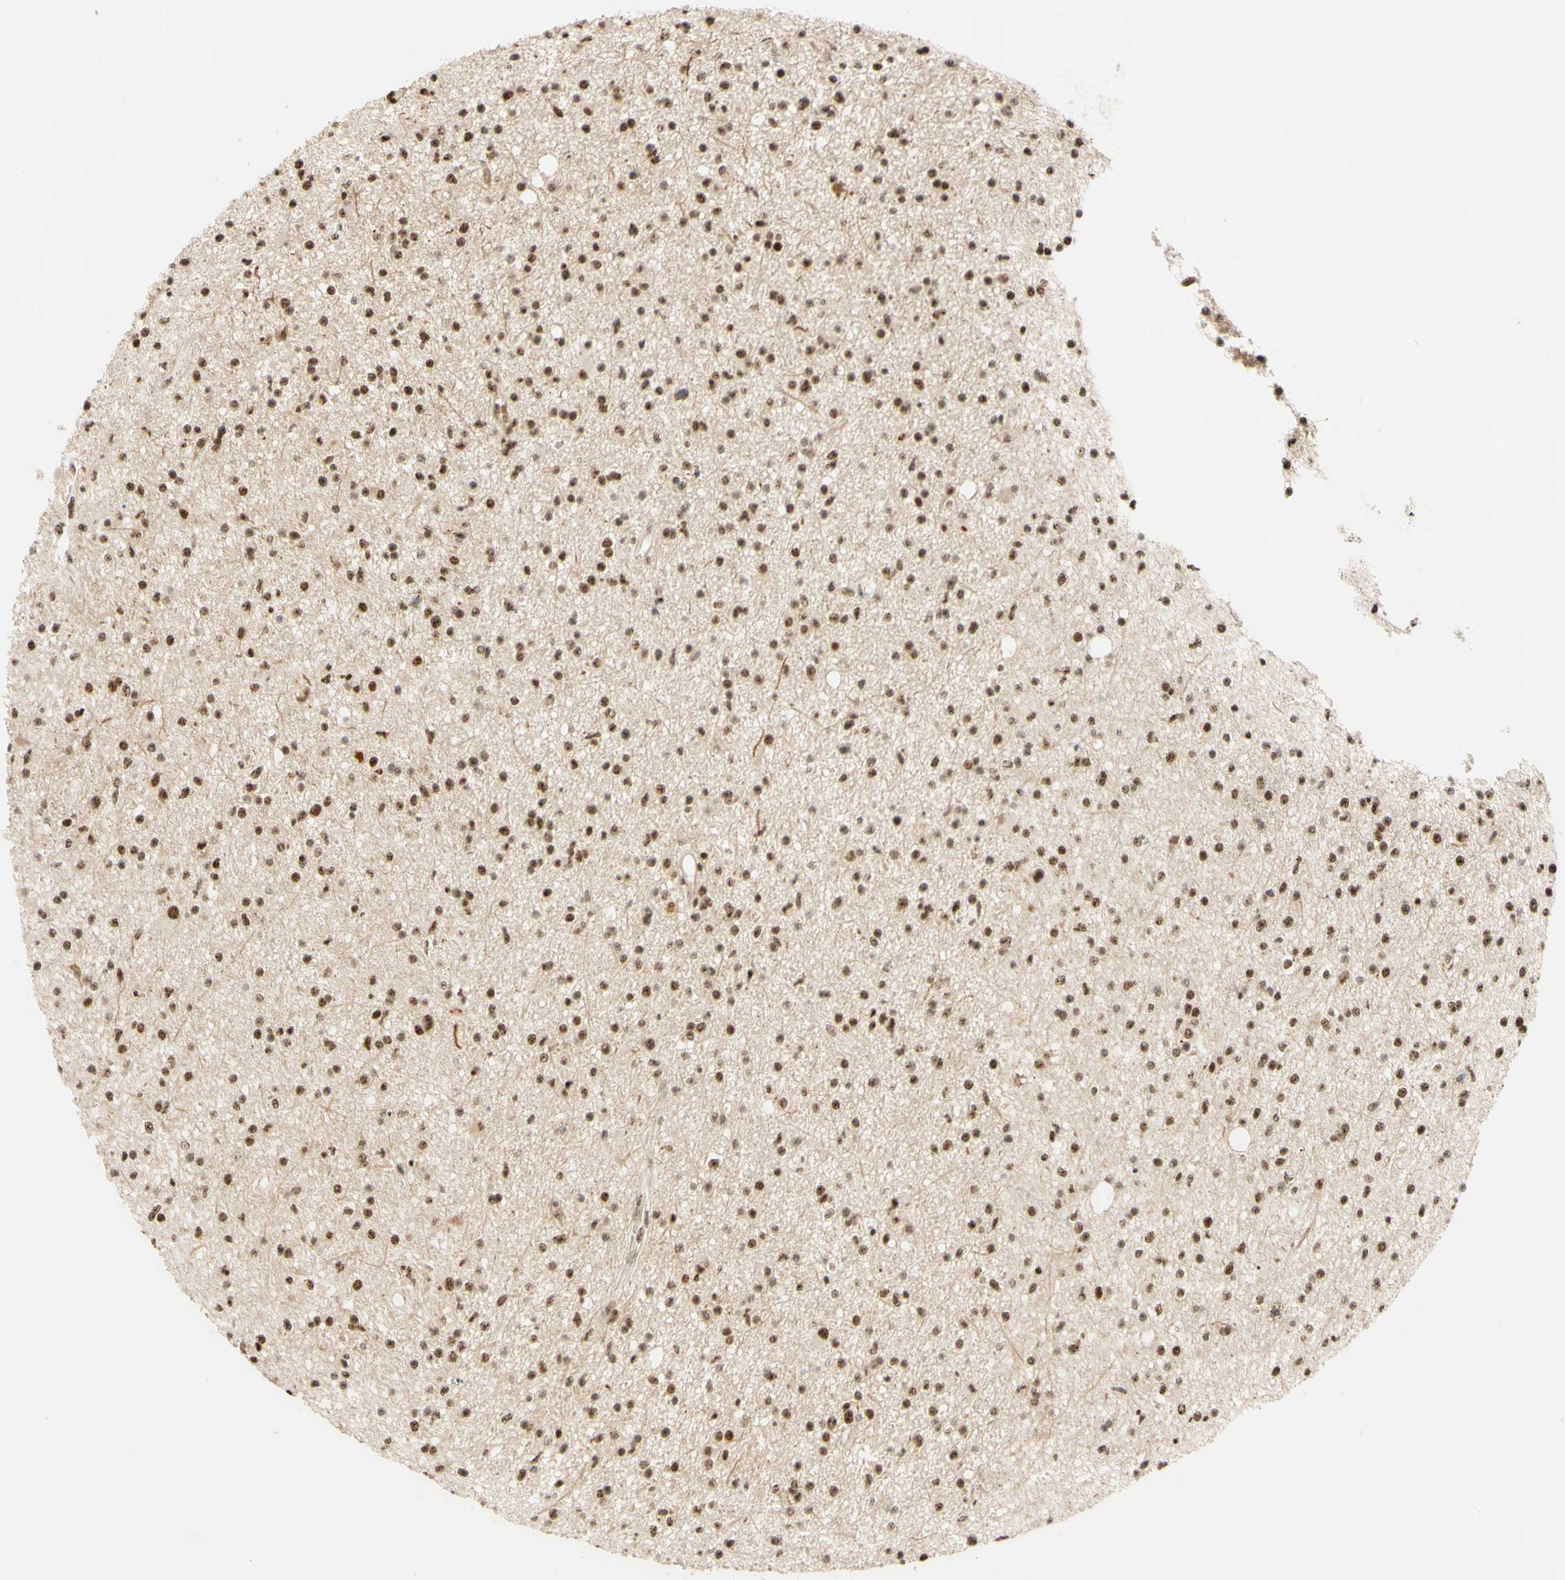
{"staining": {"intensity": "moderate", "quantity": ">75%", "location": "nuclear"}, "tissue": "glioma", "cell_type": "Tumor cells", "image_type": "cancer", "snomed": [{"axis": "morphology", "description": "Glioma, malignant, High grade"}, {"axis": "topography", "description": "Brain"}], "caption": "DAB immunohistochemical staining of human malignant glioma (high-grade) shows moderate nuclear protein positivity in about >75% of tumor cells.", "gene": "SAP18", "patient": {"sex": "male", "age": 33}}